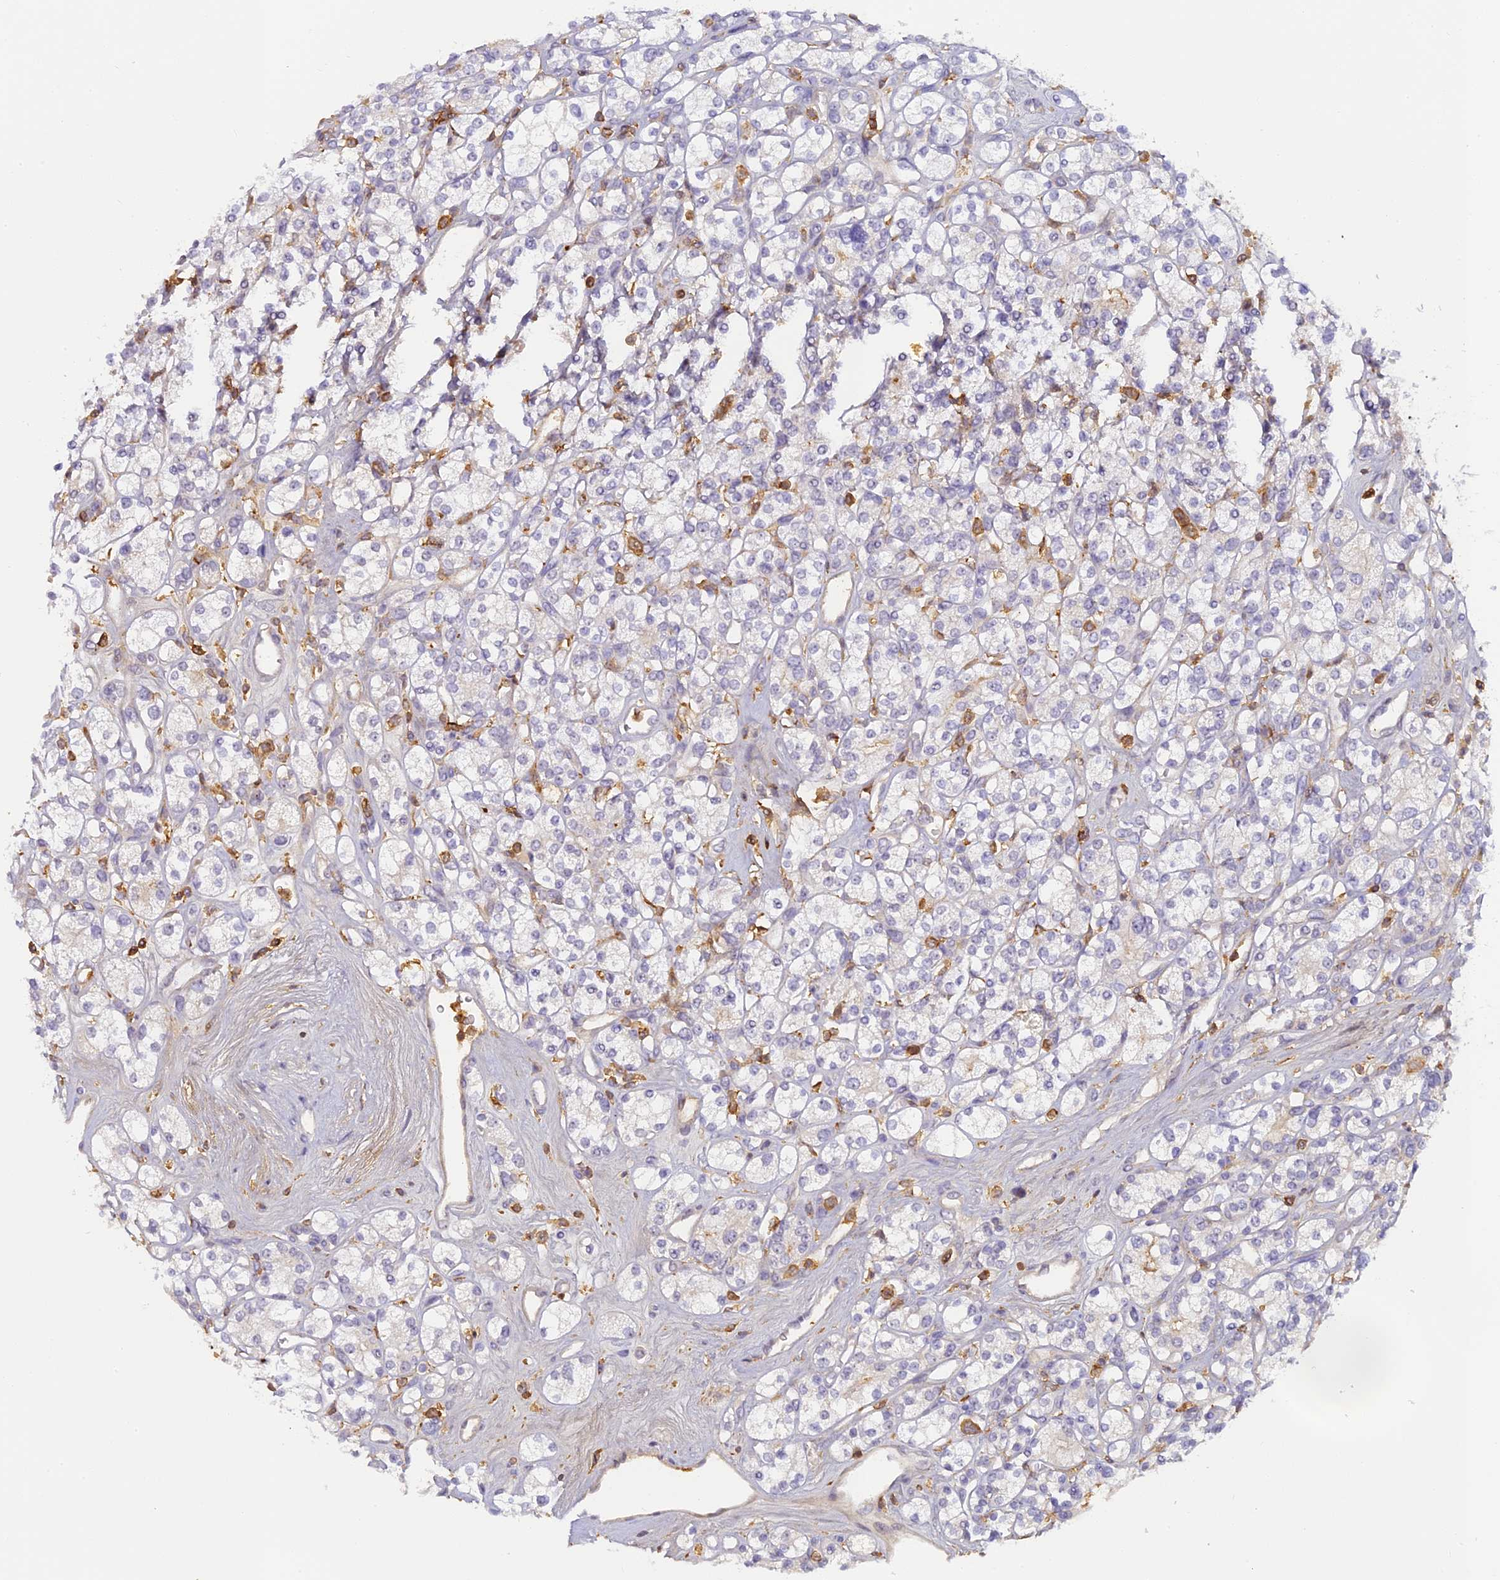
{"staining": {"intensity": "negative", "quantity": "none", "location": "none"}, "tissue": "renal cancer", "cell_type": "Tumor cells", "image_type": "cancer", "snomed": [{"axis": "morphology", "description": "Adenocarcinoma, NOS"}, {"axis": "topography", "description": "Kidney"}], "caption": "This is an IHC histopathology image of human adenocarcinoma (renal). There is no expression in tumor cells.", "gene": "FYB1", "patient": {"sex": "male", "age": 77}}